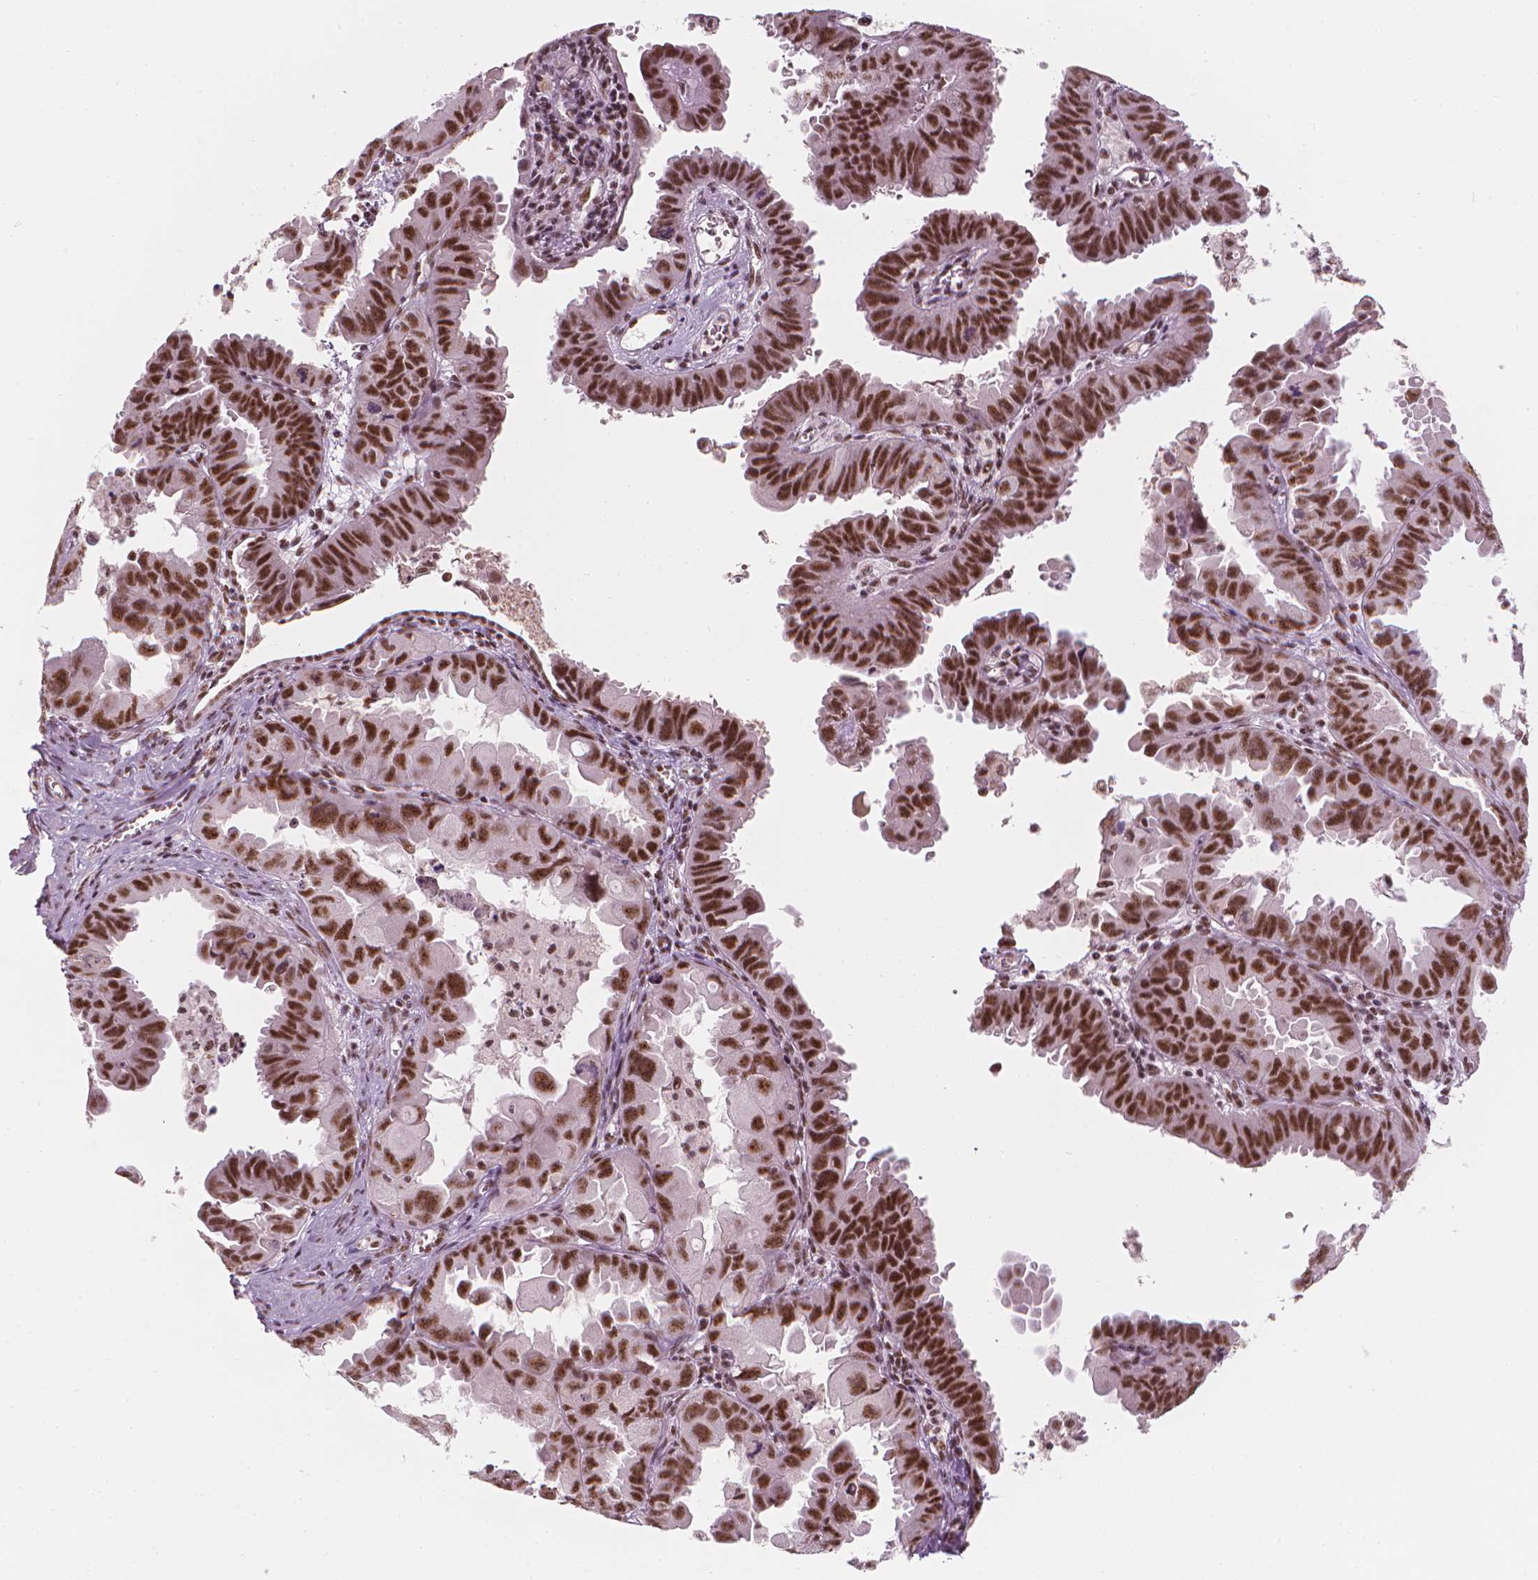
{"staining": {"intensity": "strong", "quantity": ">75%", "location": "nuclear"}, "tissue": "ovarian cancer", "cell_type": "Tumor cells", "image_type": "cancer", "snomed": [{"axis": "morphology", "description": "Carcinoma, endometroid"}, {"axis": "topography", "description": "Ovary"}], "caption": "Immunohistochemical staining of ovarian endometroid carcinoma exhibits strong nuclear protein expression in approximately >75% of tumor cells.", "gene": "ELF2", "patient": {"sex": "female", "age": 85}}